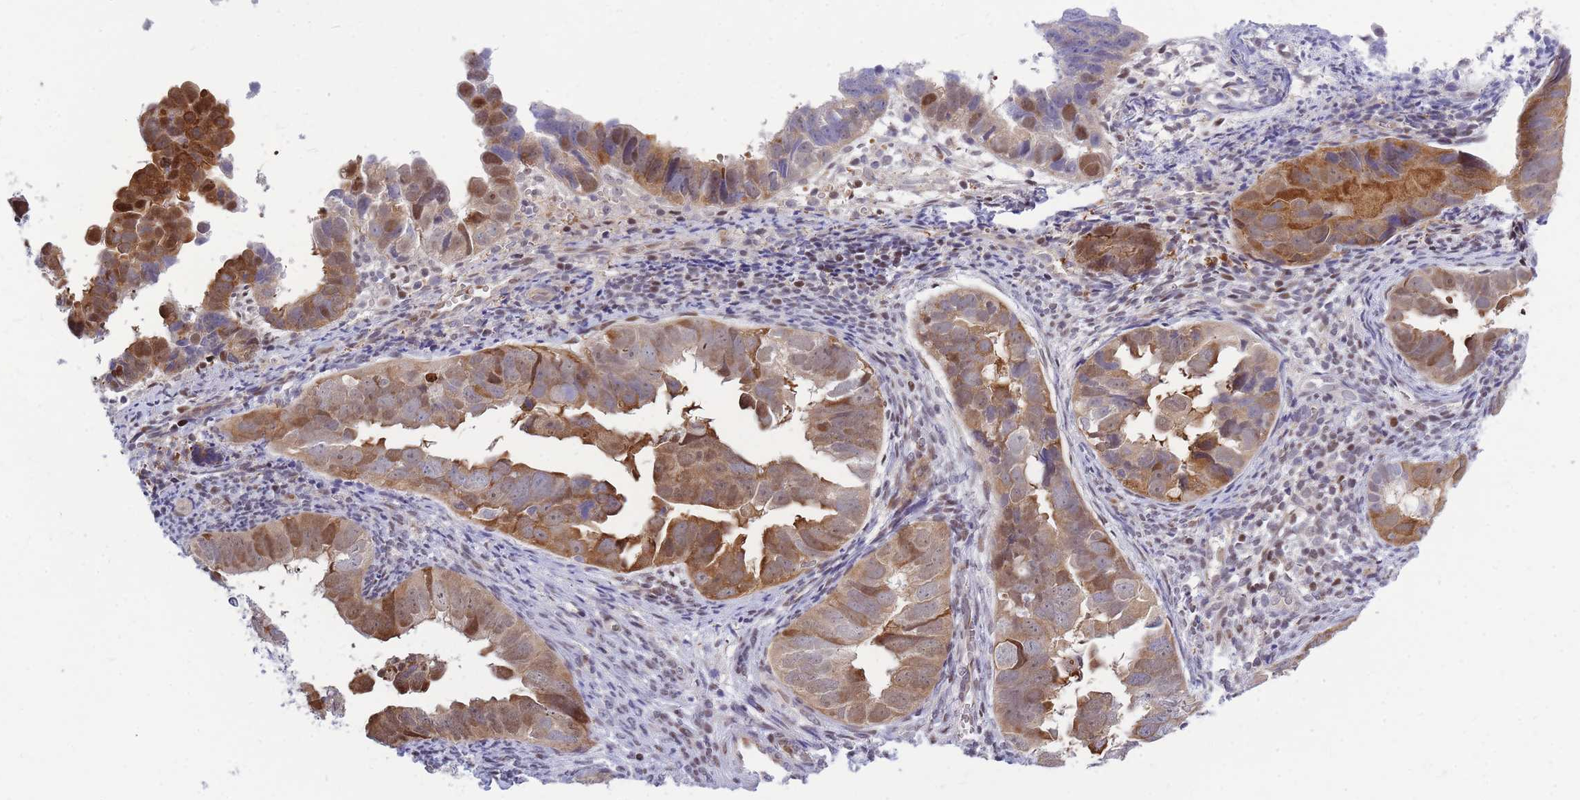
{"staining": {"intensity": "moderate", "quantity": ">75%", "location": "cytoplasmic/membranous,nuclear"}, "tissue": "endometrial cancer", "cell_type": "Tumor cells", "image_type": "cancer", "snomed": [{"axis": "morphology", "description": "Adenocarcinoma, NOS"}, {"axis": "topography", "description": "Endometrium"}], "caption": "Approximately >75% of tumor cells in human endometrial adenocarcinoma exhibit moderate cytoplasmic/membranous and nuclear protein staining as visualized by brown immunohistochemical staining.", "gene": "CRACD", "patient": {"sex": "female", "age": 75}}